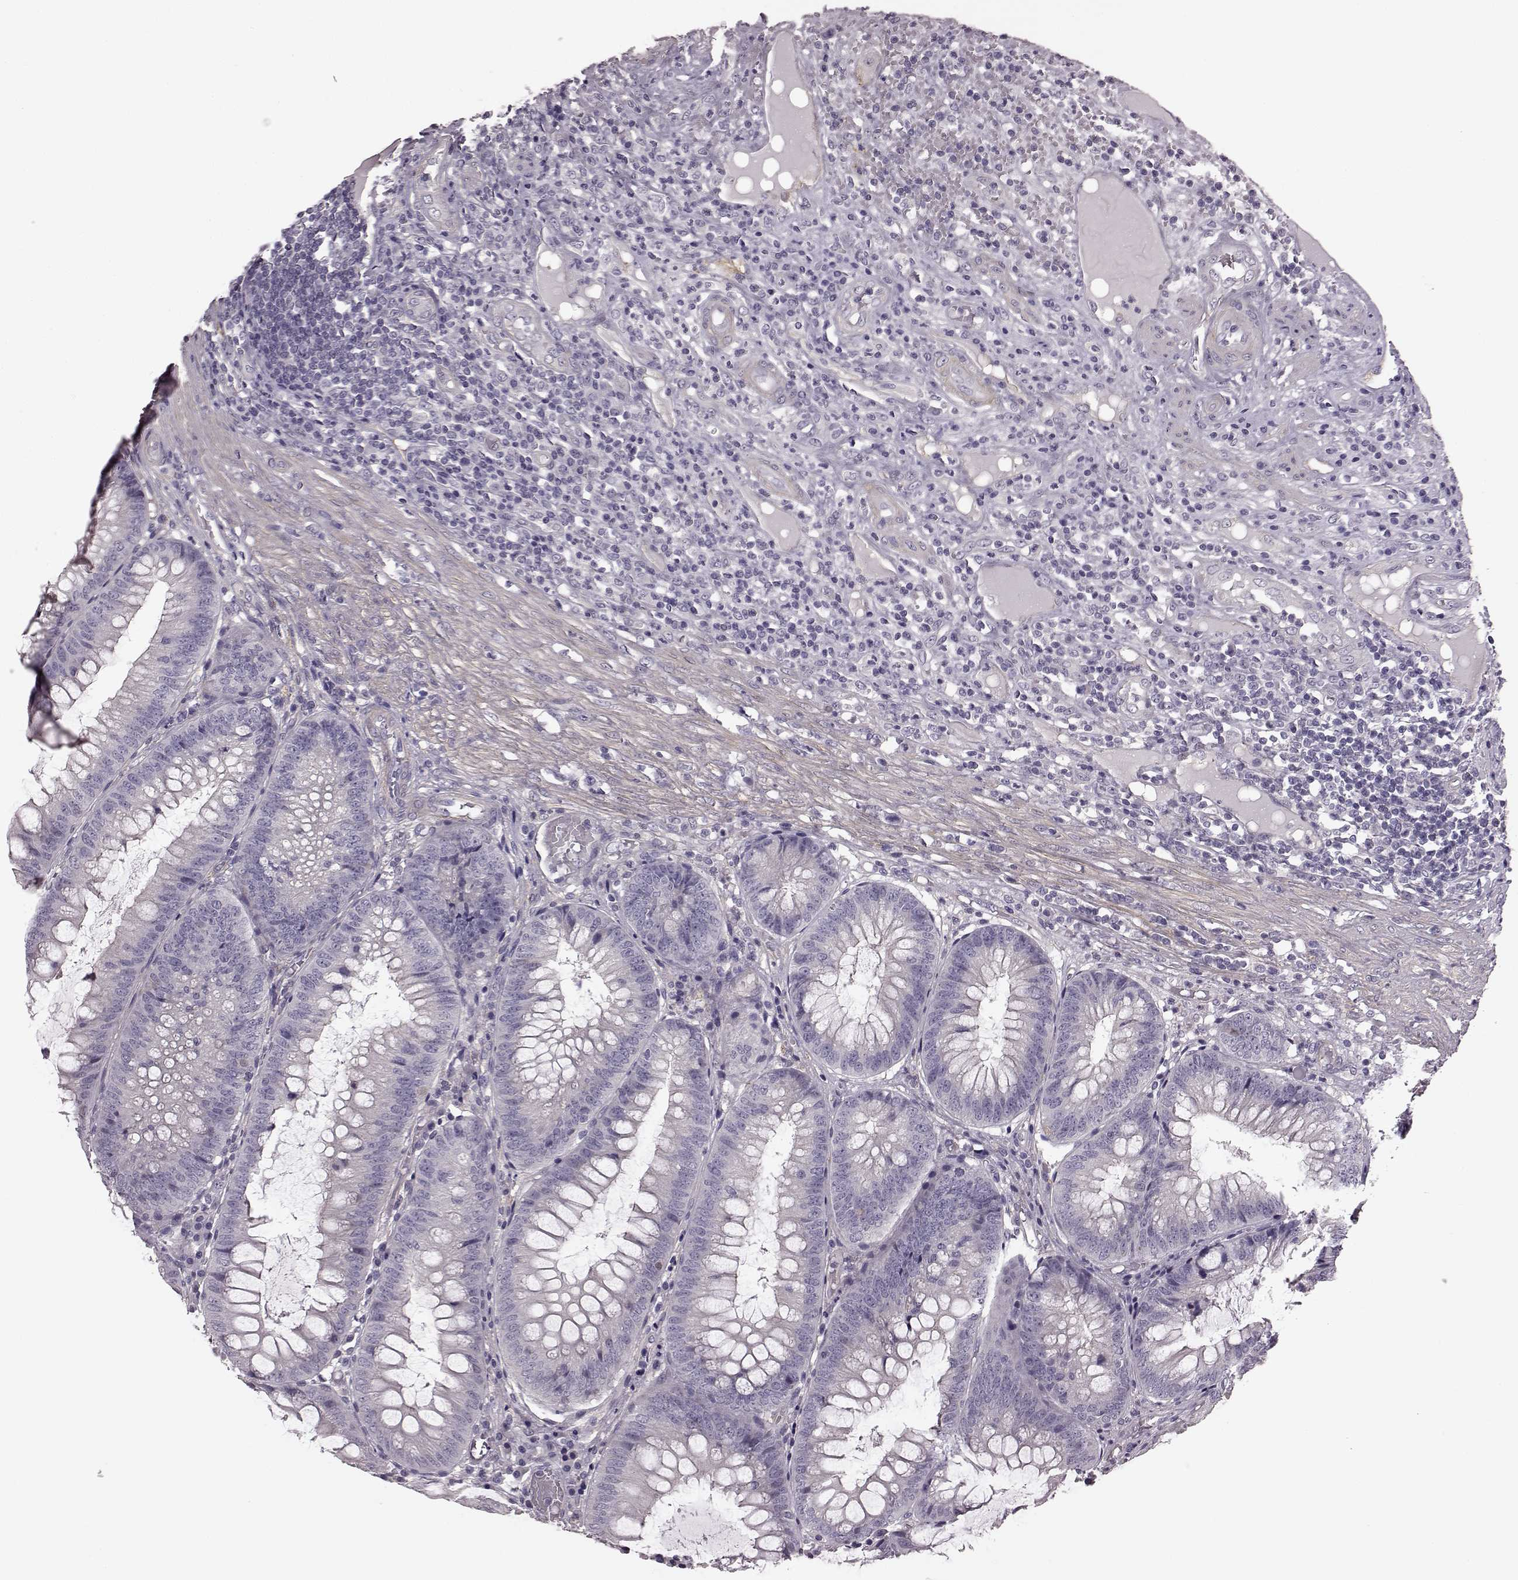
{"staining": {"intensity": "negative", "quantity": "none", "location": "none"}, "tissue": "appendix", "cell_type": "Glandular cells", "image_type": "normal", "snomed": [{"axis": "morphology", "description": "Normal tissue, NOS"}, {"axis": "morphology", "description": "Inflammation, NOS"}, {"axis": "topography", "description": "Appendix"}], "caption": "Human appendix stained for a protein using immunohistochemistry displays no staining in glandular cells.", "gene": "GRK1", "patient": {"sex": "male", "age": 16}}